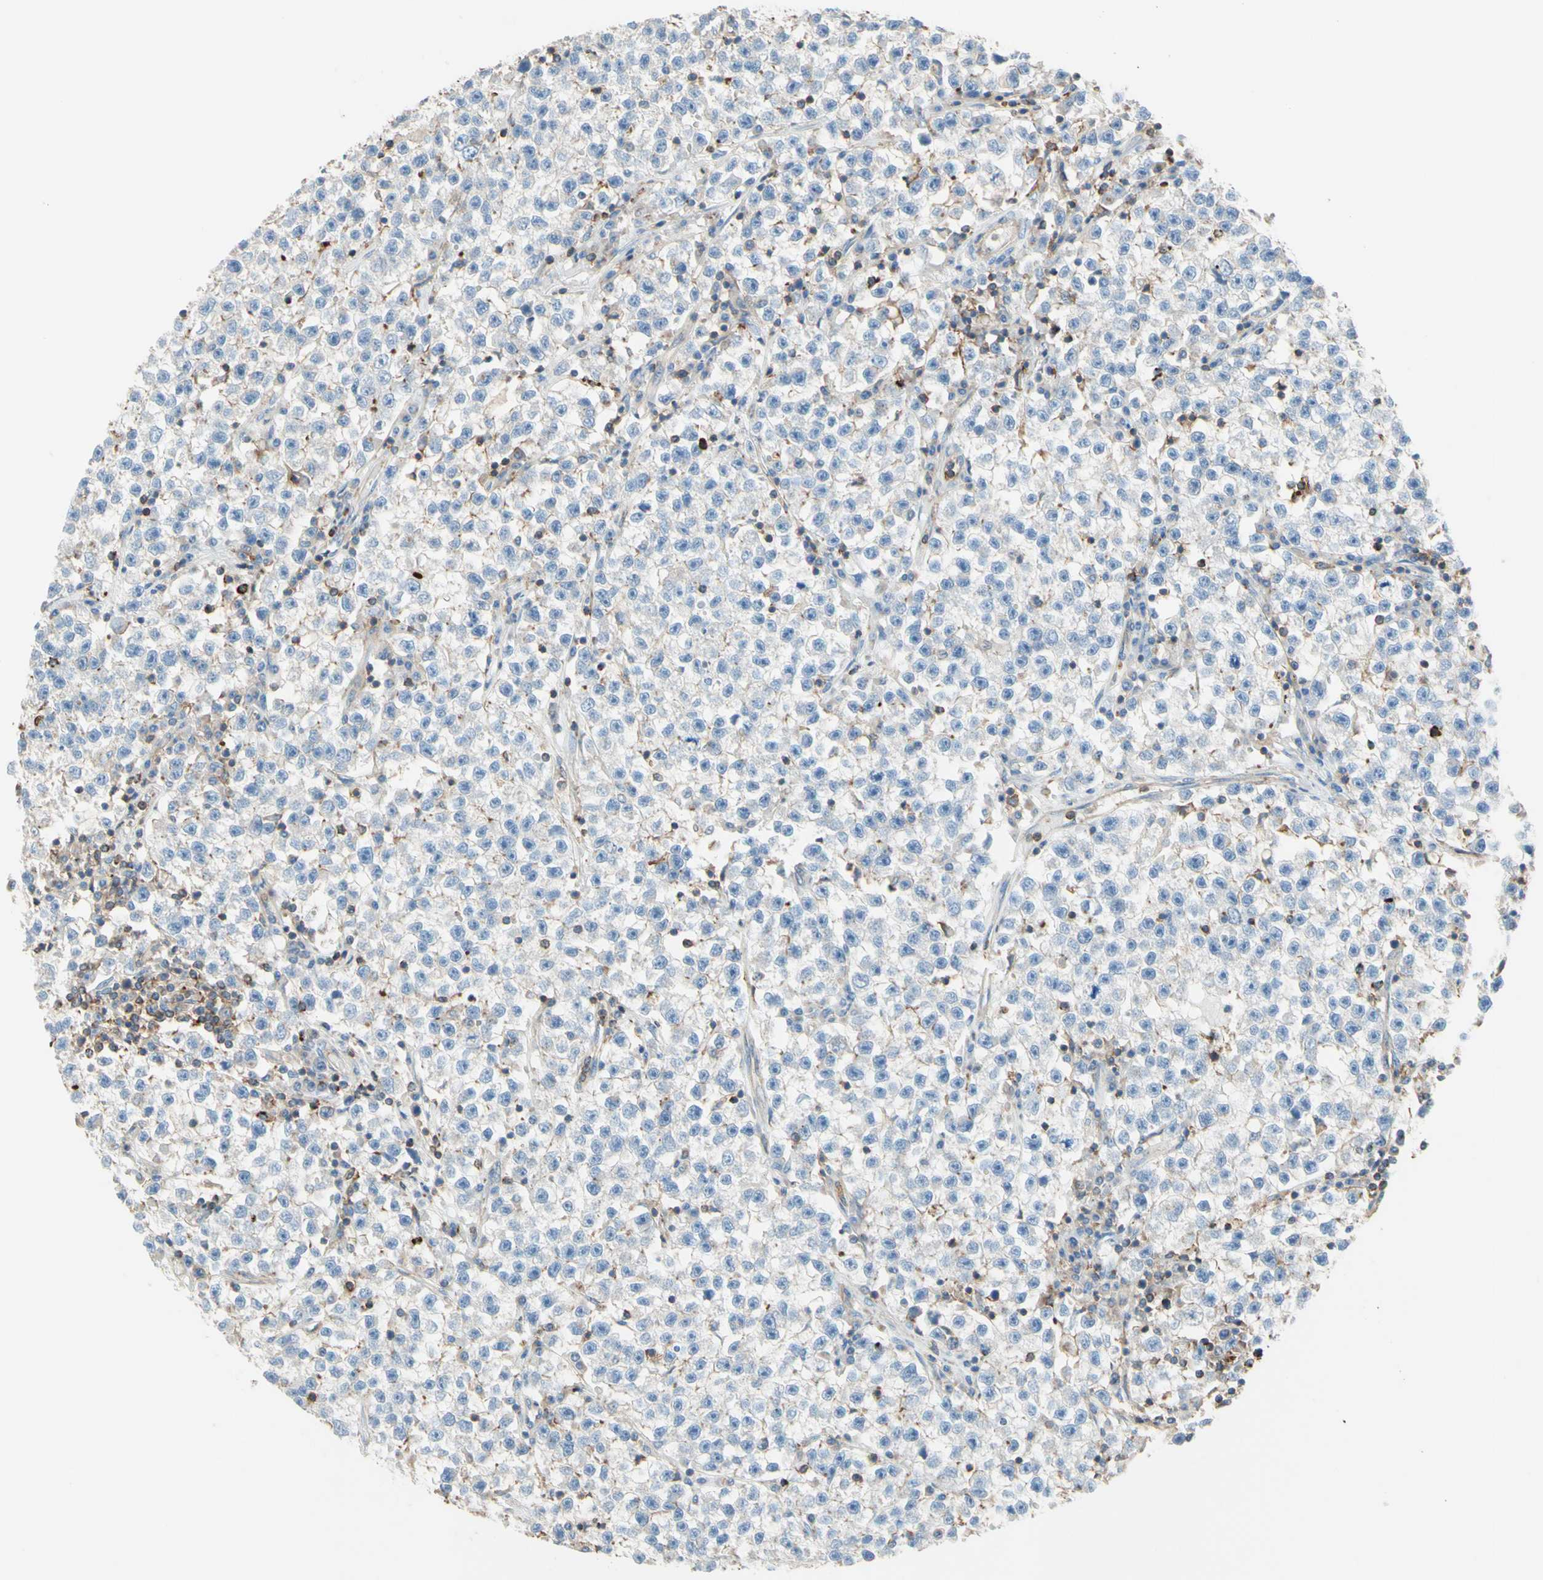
{"staining": {"intensity": "negative", "quantity": "none", "location": "none"}, "tissue": "testis cancer", "cell_type": "Tumor cells", "image_type": "cancer", "snomed": [{"axis": "morphology", "description": "Seminoma, NOS"}, {"axis": "topography", "description": "Testis"}], "caption": "This is an immunohistochemistry (IHC) micrograph of human seminoma (testis). There is no positivity in tumor cells.", "gene": "SEMA4C", "patient": {"sex": "male", "age": 22}}